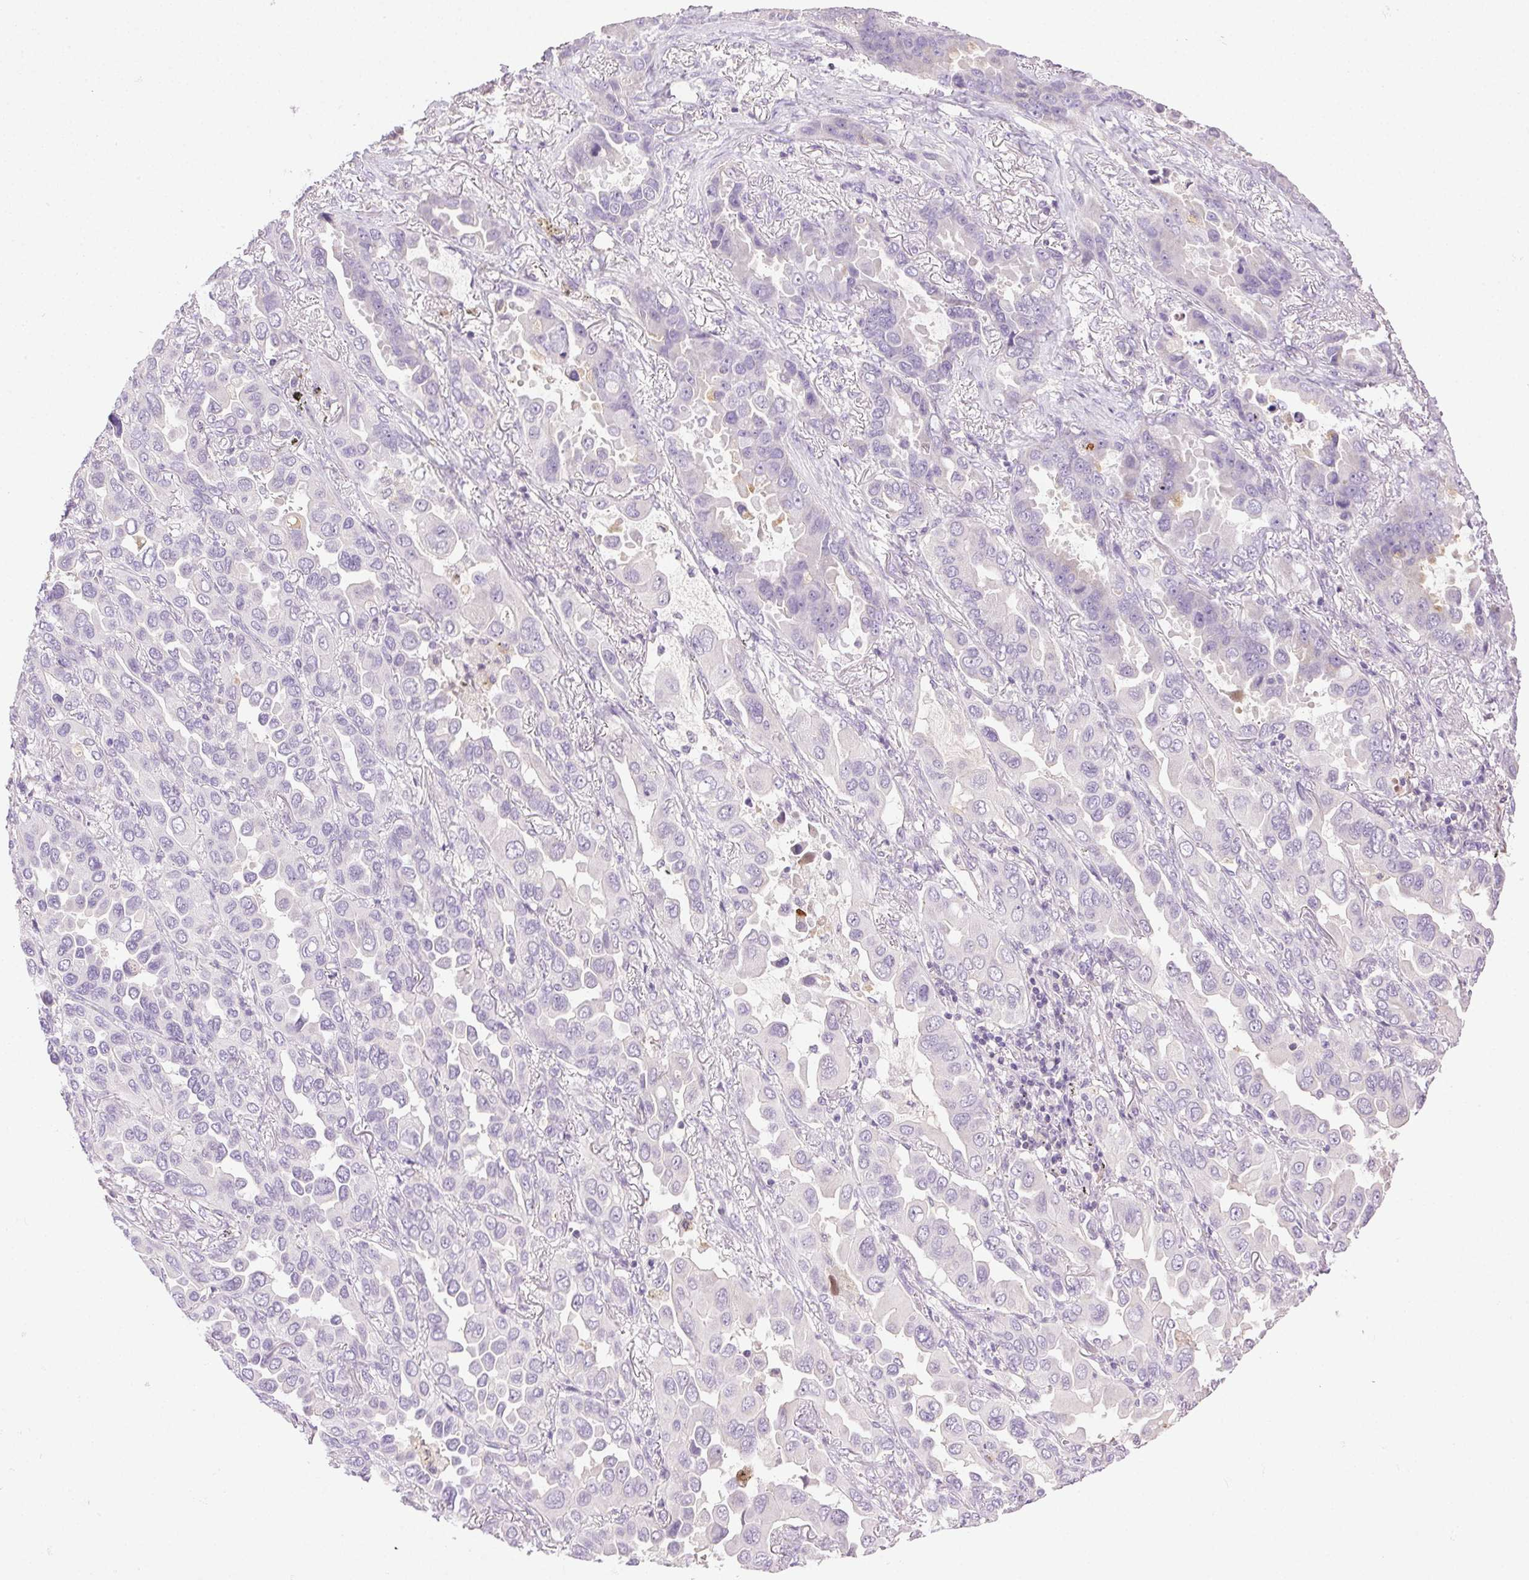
{"staining": {"intensity": "negative", "quantity": "none", "location": "none"}, "tissue": "lung cancer", "cell_type": "Tumor cells", "image_type": "cancer", "snomed": [{"axis": "morphology", "description": "Adenocarcinoma, NOS"}, {"axis": "topography", "description": "Lung"}], "caption": "IHC of lung cancer (adenocarcinoma) demonstrates no expression in tumor cells.", "gene": "BPIFB2", "patient": {"sex": "male", "age": 64}}